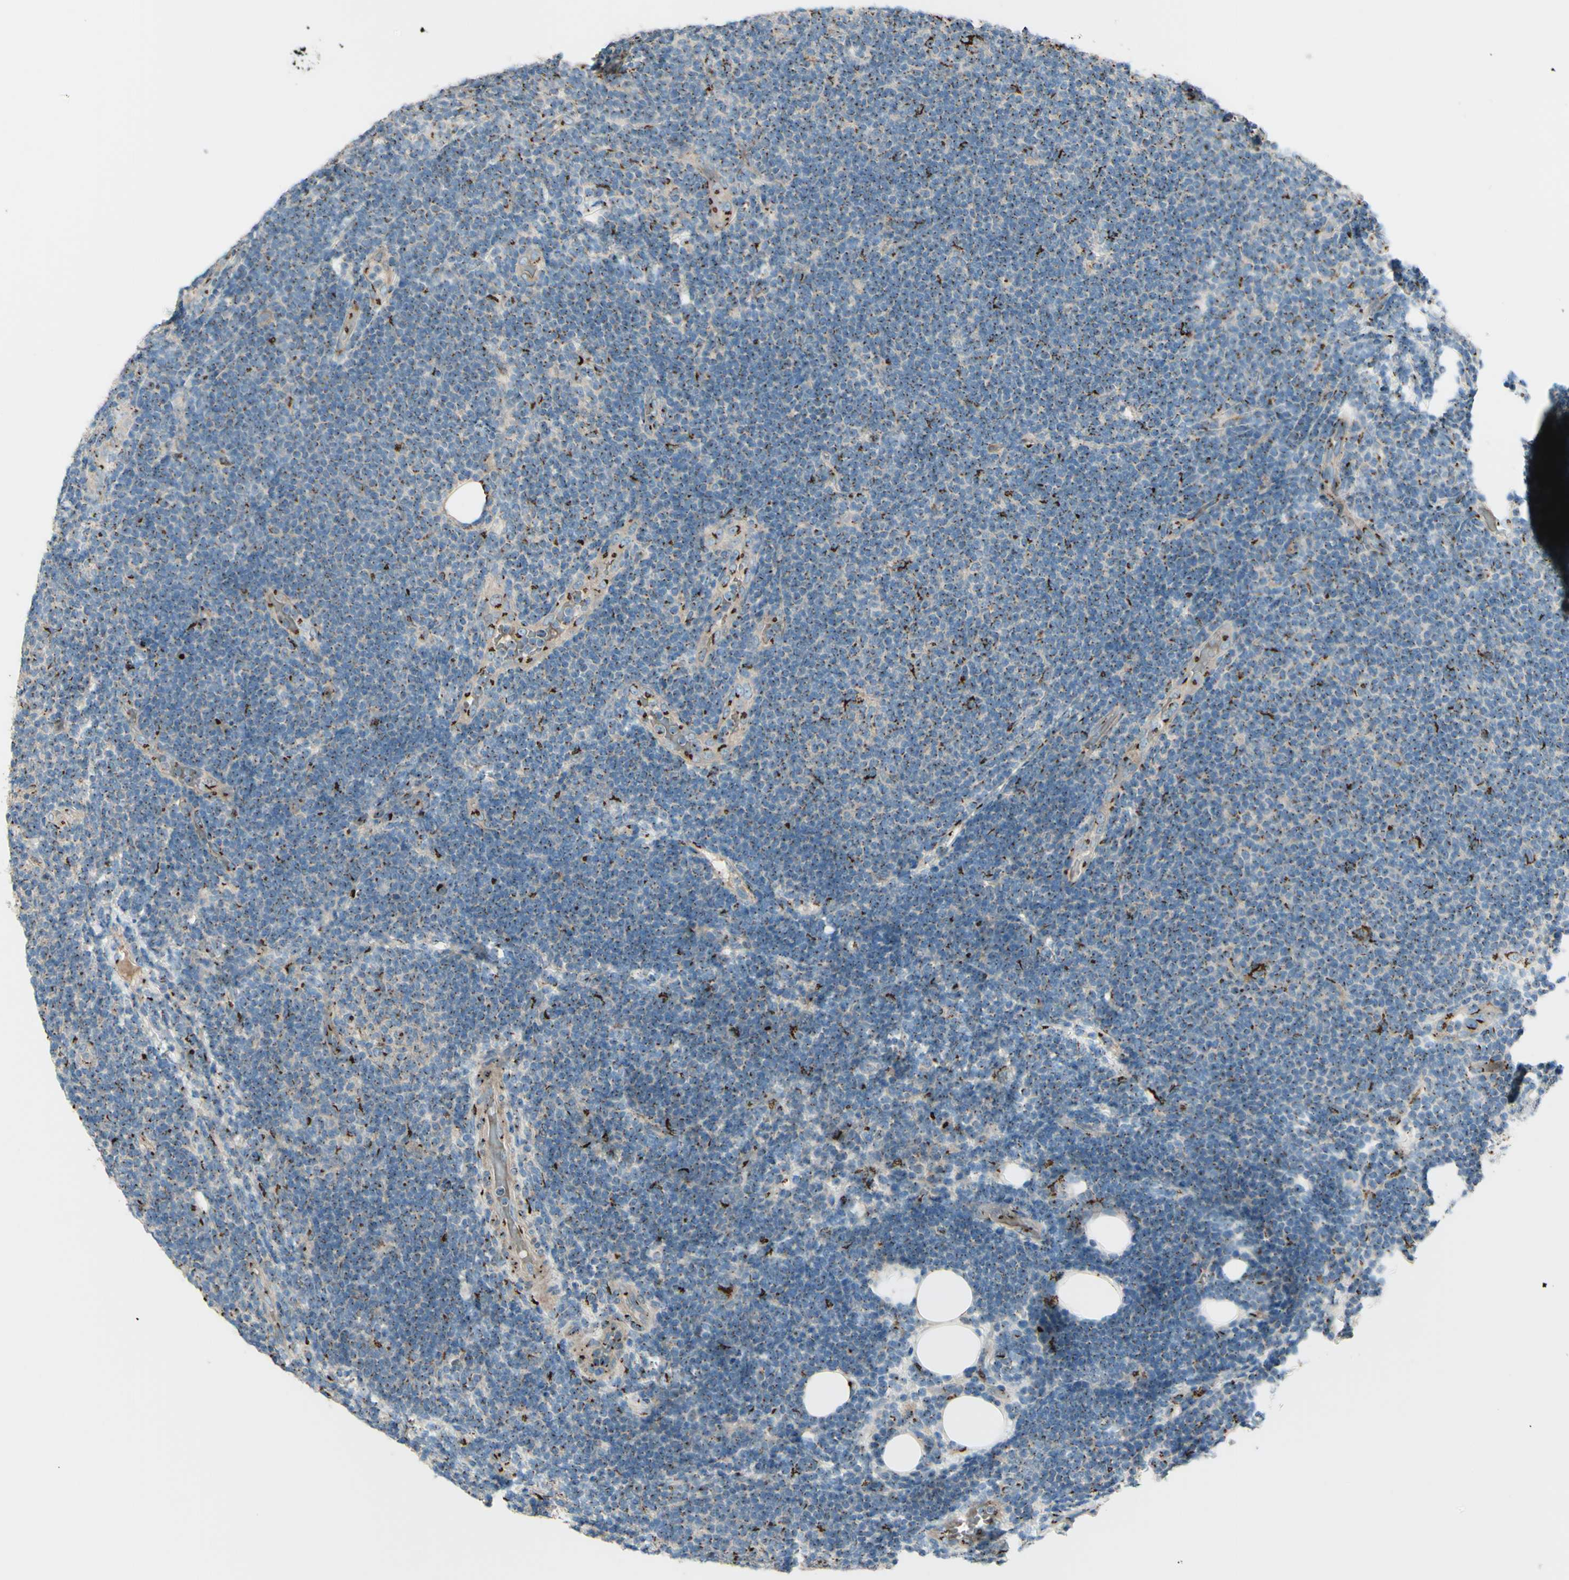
{"staining": {"intensity": "moderate", "quantity": ">75%", "location": "cytoplasmic/membranous"}, "tissue": "lymphoma", "cell_type": "Tumor cells", "image_type": "cancer", "snomed": [{"axis": "morphology", "description": "Malignant lymphoma, non-Hodgkin's type, Low grade"}, {"axis": "topography", "description": "Lymph node"}], "caption": "Tumor cells reveal medium levels of moderate cytoplasmic/membranous positivity in approximately >75% of cells in human low-grade malignant lymphoma, non-Hodgkin's type.", "gene": "BPNT2", "patient": {"sex": "male", "age": 83}}